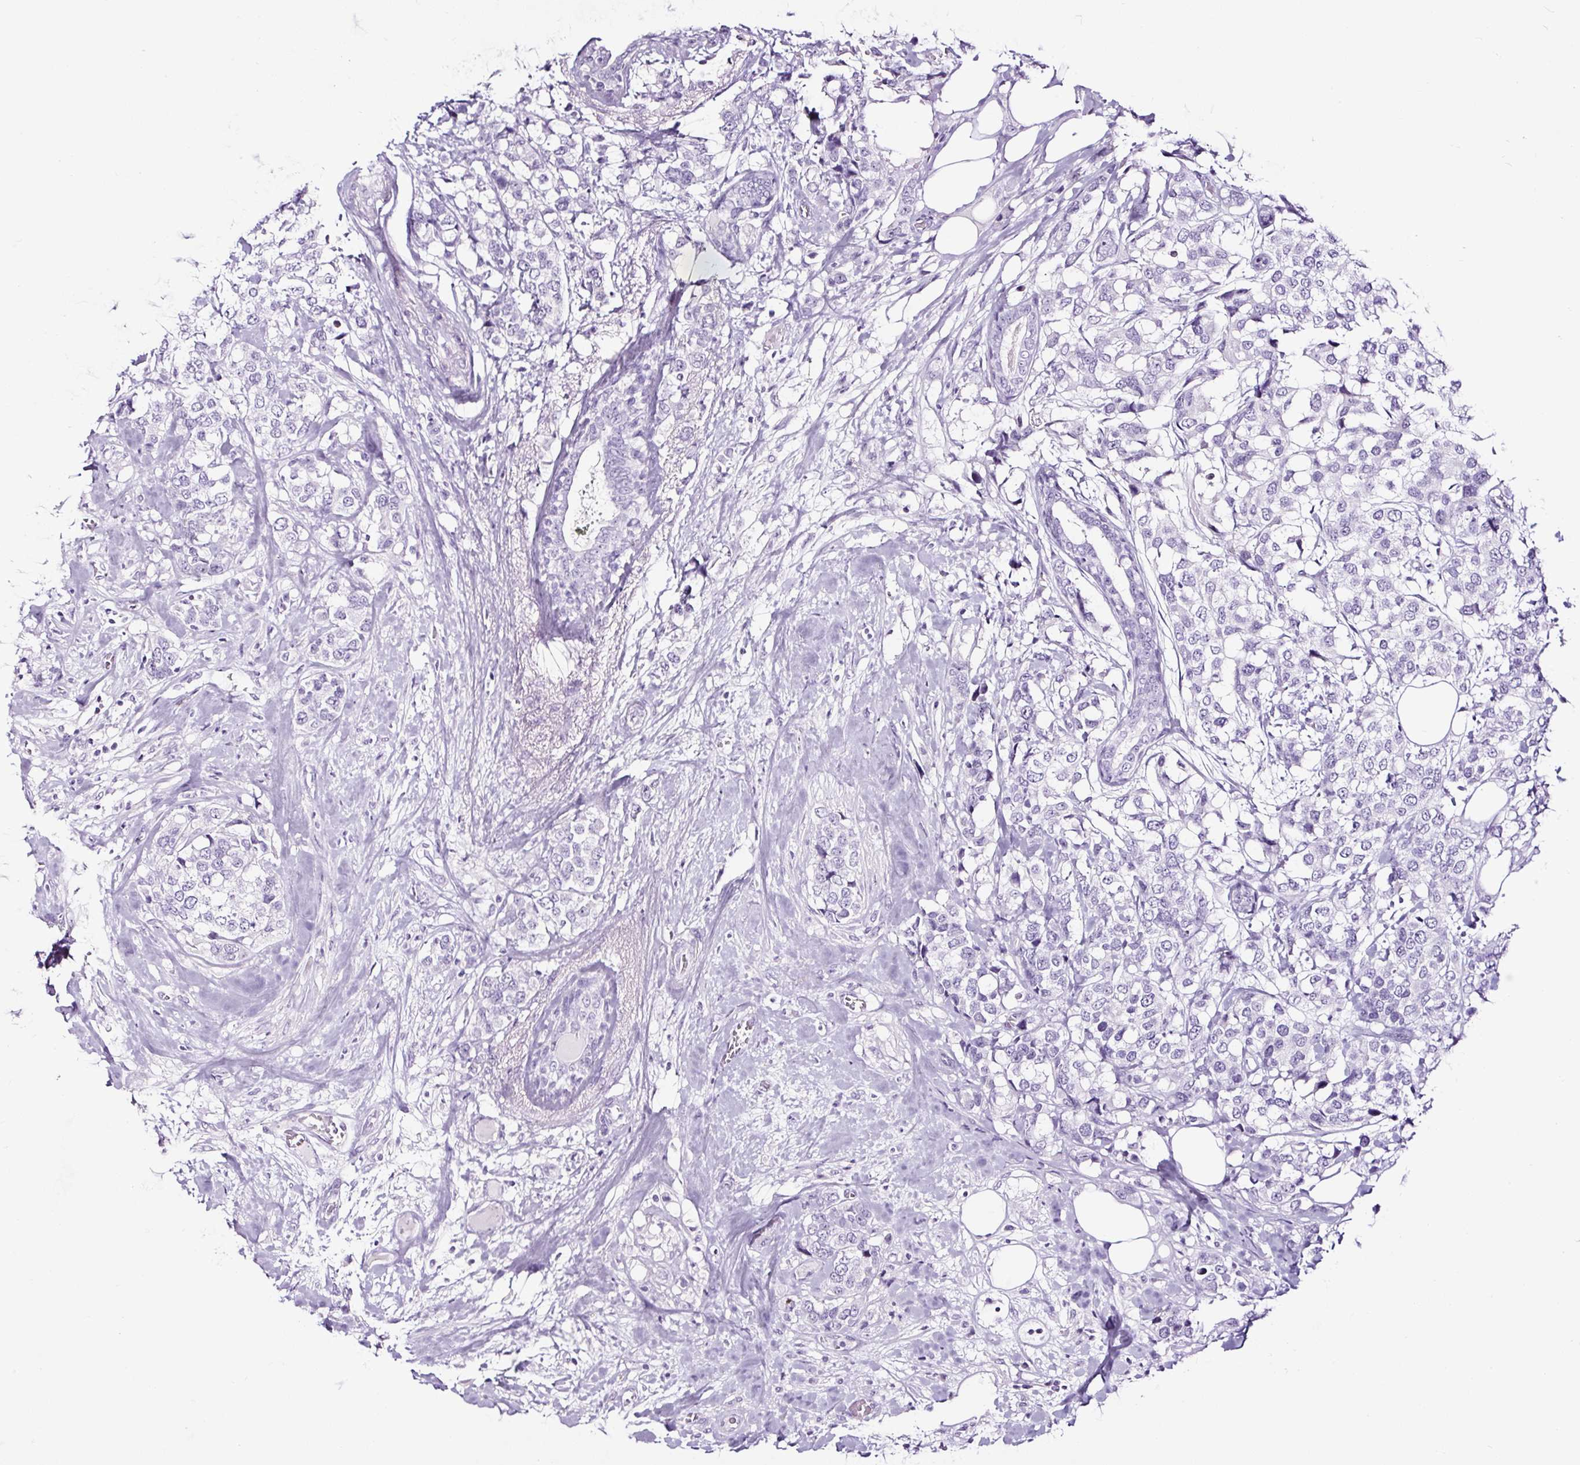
{"staining": {"intensity": "negative", "quantity": "none", "location": "none"}, "tissue": "breast cancer", "cell_type": "Tumor cells", "image_type": "cancer", "snomed": [{"axis": "morphology", "description": "Lobular carcinoma"}, {"axis": "topography", "description": "Breast"}], "caption": "An immunohistochemistry (IHC) micrograph of breast cancer is shown. There is no staining in tumor cells of breast cancer.", "gene": "NPHS2", "patient": {"sex": "female", "age": 59}}